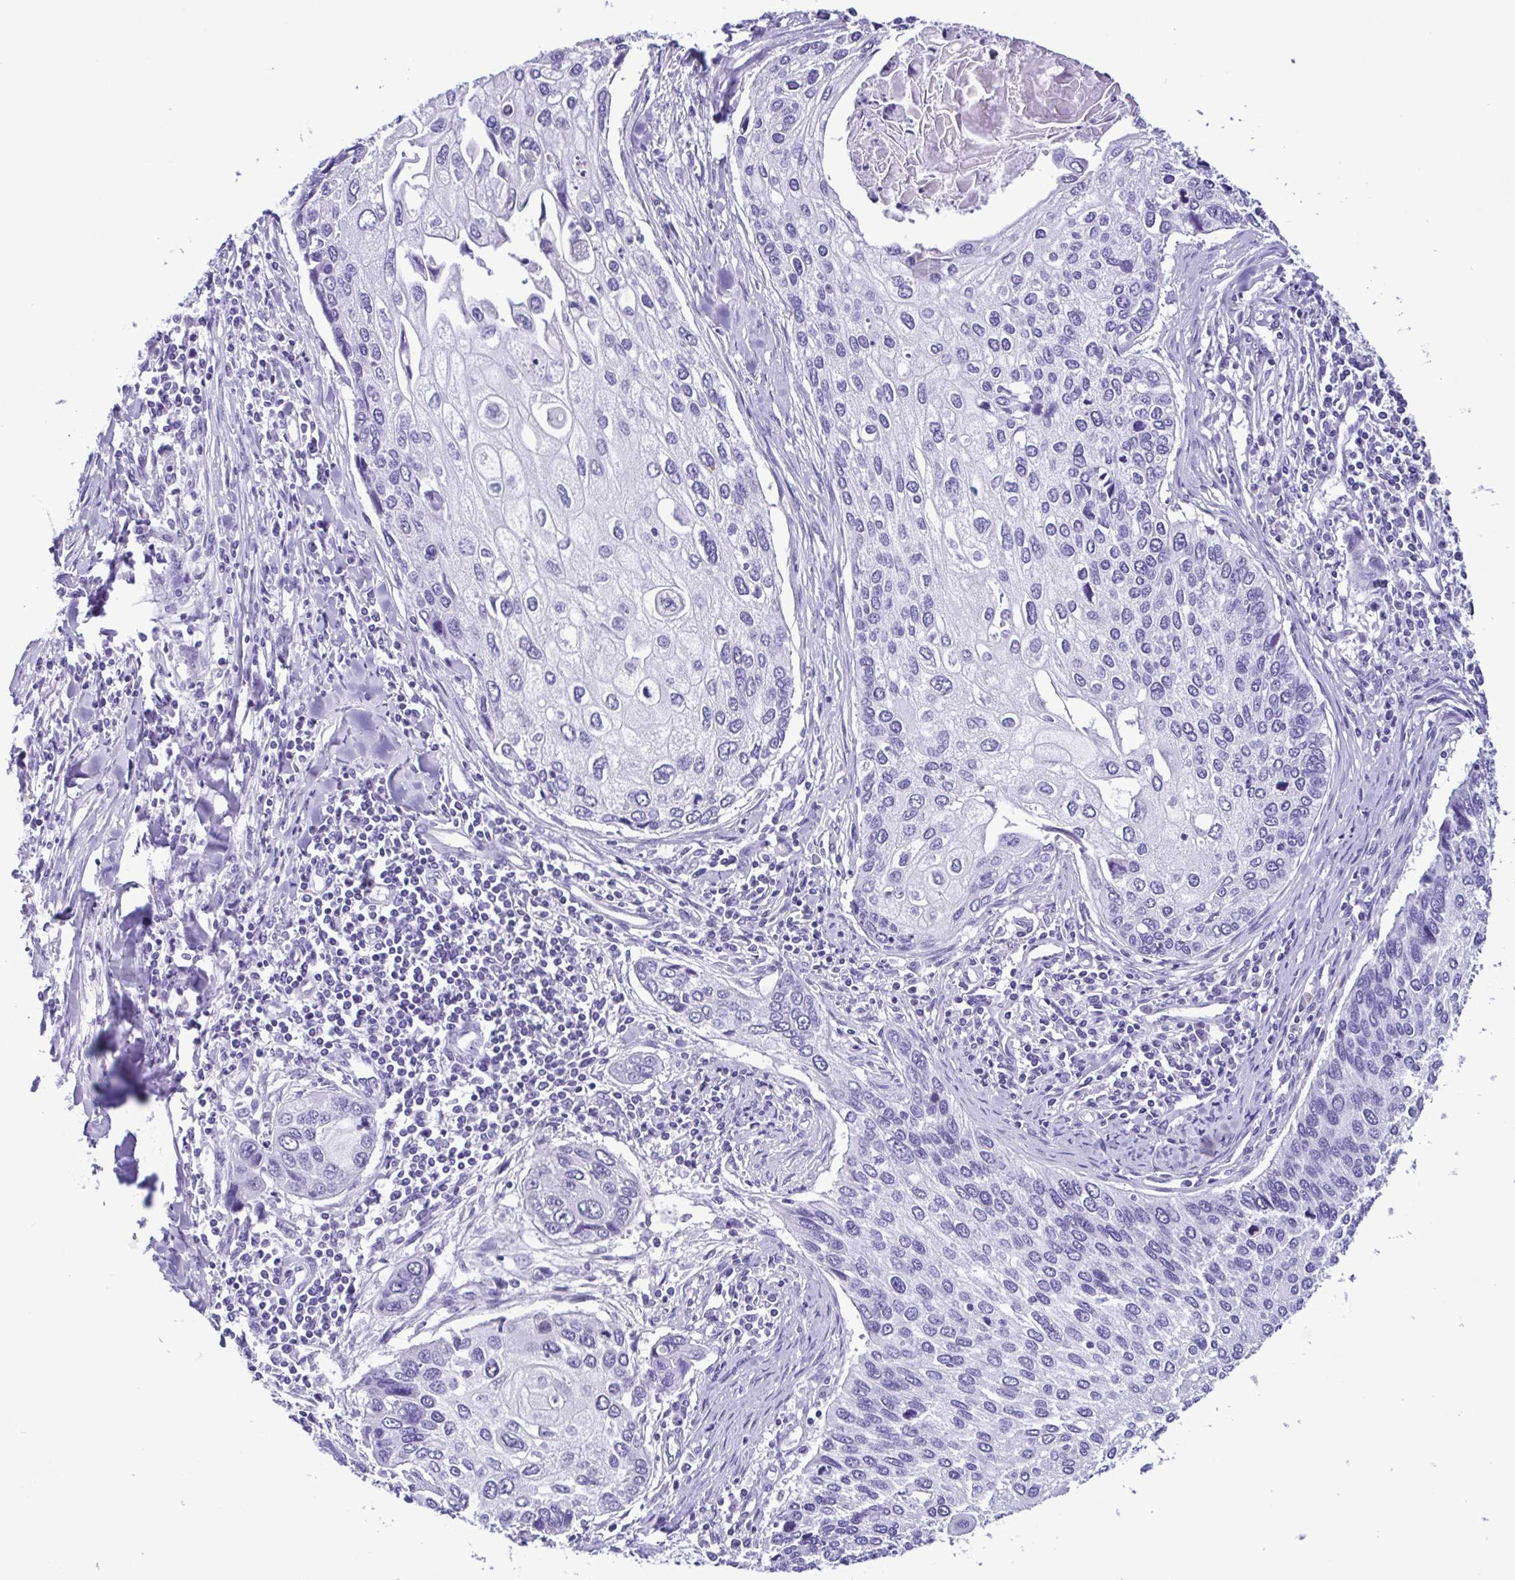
{"staining": {"intensity": "negative", "quantity": "none", "location": "none"}, "tissue": "lung cancer", "cell_type": "Tumor cells", "image_type": "cancer", "snomed": [{"axis": "morphology", "description": "Squamous cell carcinoma, NOS"}, {"axis": "morphology", "description": "Squamous cell carcinoma, metastatic, NOS"}, {"axis": "topography", "description": "Lung"}], "caption": "Lung squamous cell carcinoma stained for a protein using IHC reveals no expression tumor cells.", "gene": "SPATA16", "patient": {"sex": "male", "age": 63}}